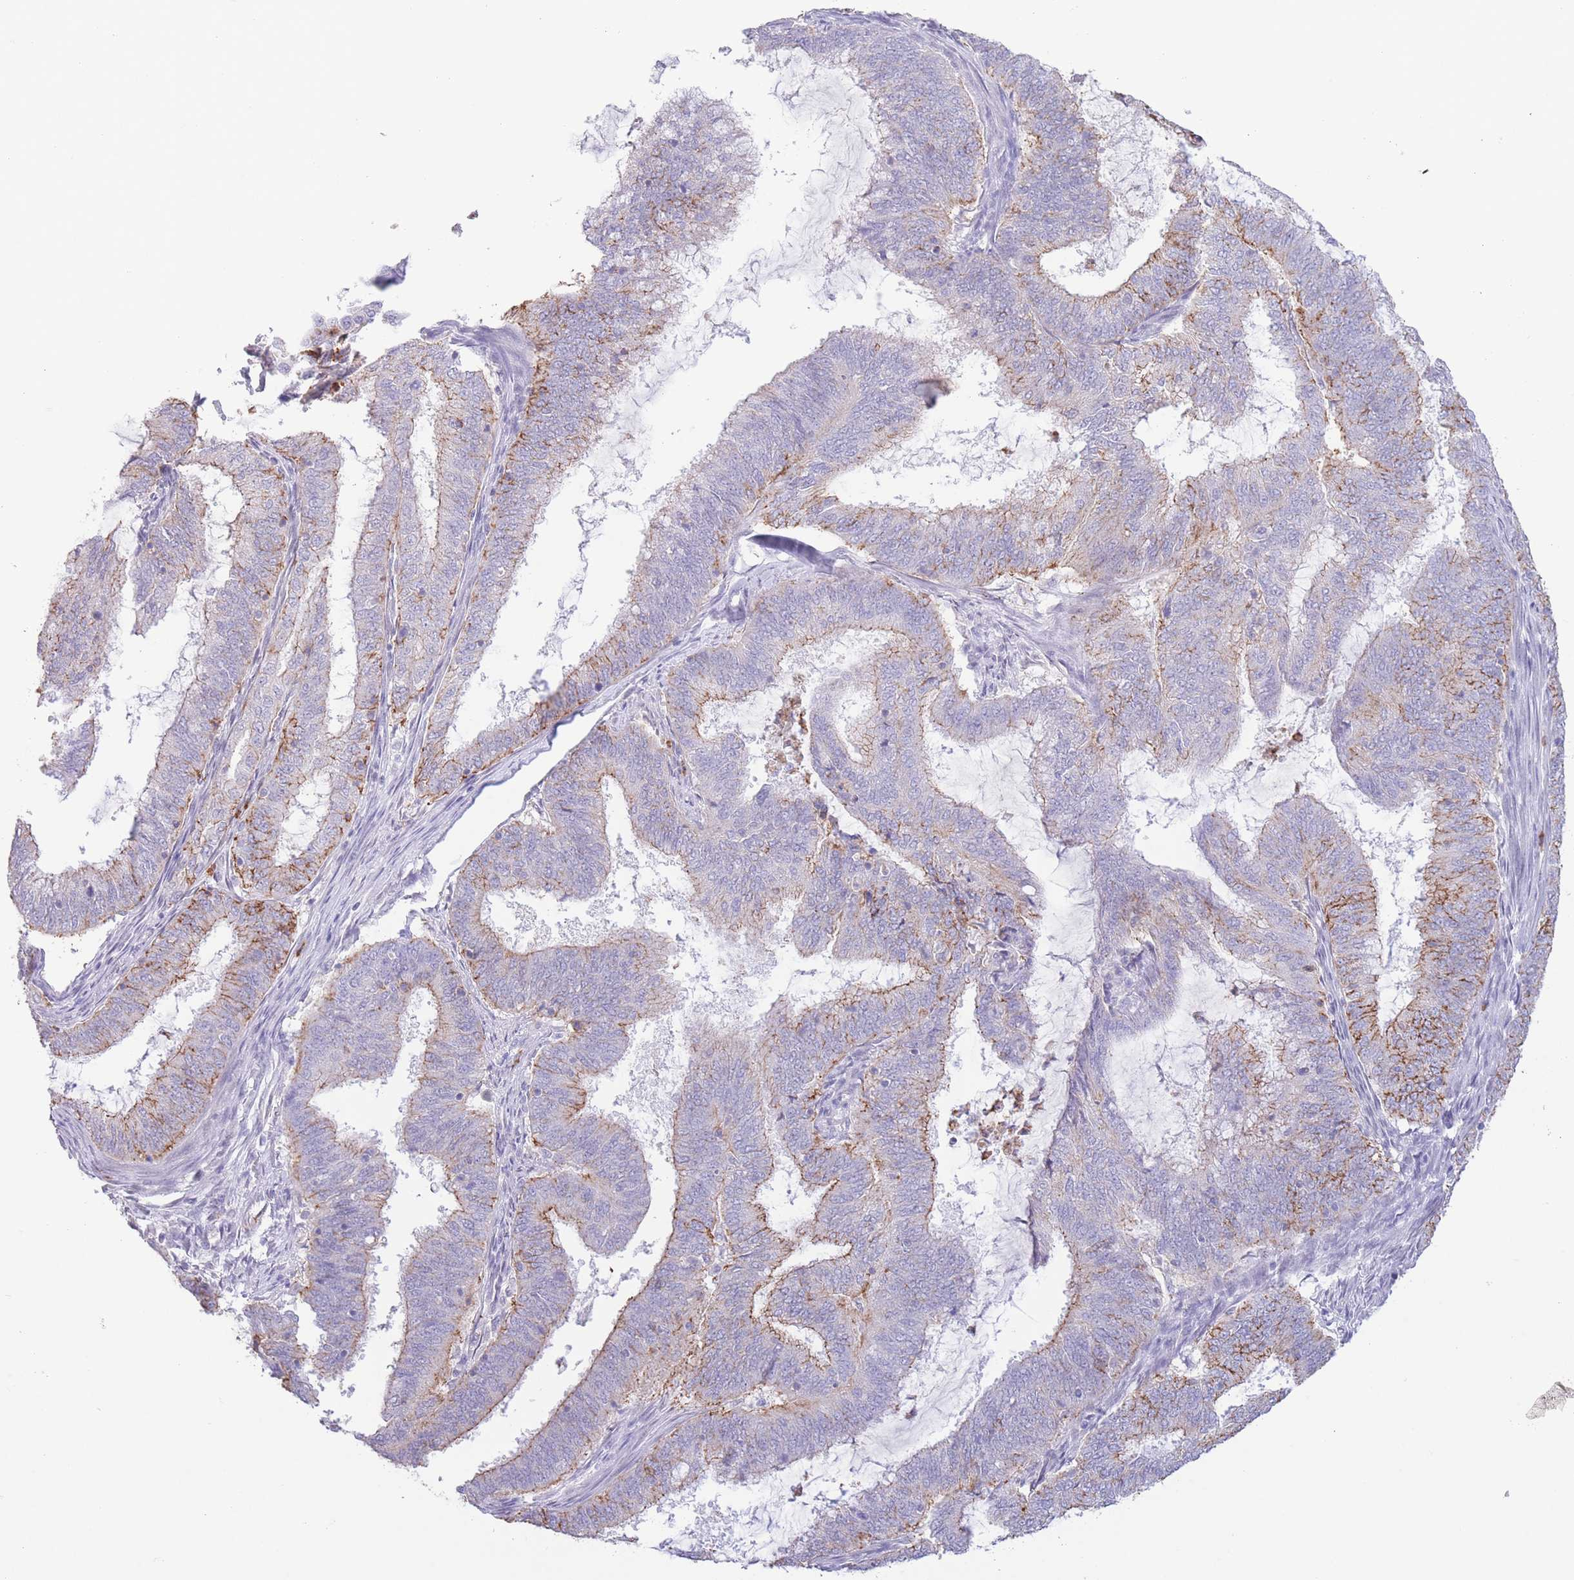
{"staining": {"intensity": "weak", "quantity": "25%-75%", "location": "cytoplasmic/membranous"}, "tissue": "endometrial cancer", "cell_type": "Tumor cells", "image_type": "cancer", "snomed": [{"axis": "morphology", "description": "Adenocarcinoma, NOS"}, {"axis": "topography", "description": "Endometrium"}], "caption": "Tumor cells show low levels of weak cytoplasmic/membranous staining in approximately 25%-75% of cells in human endometrial cancer (adenocarcinoma). (IHC, brightfield microscopy, high magnification).", "gene": "LCLAT1", "patient": {"sex": "female", "age": 51}}